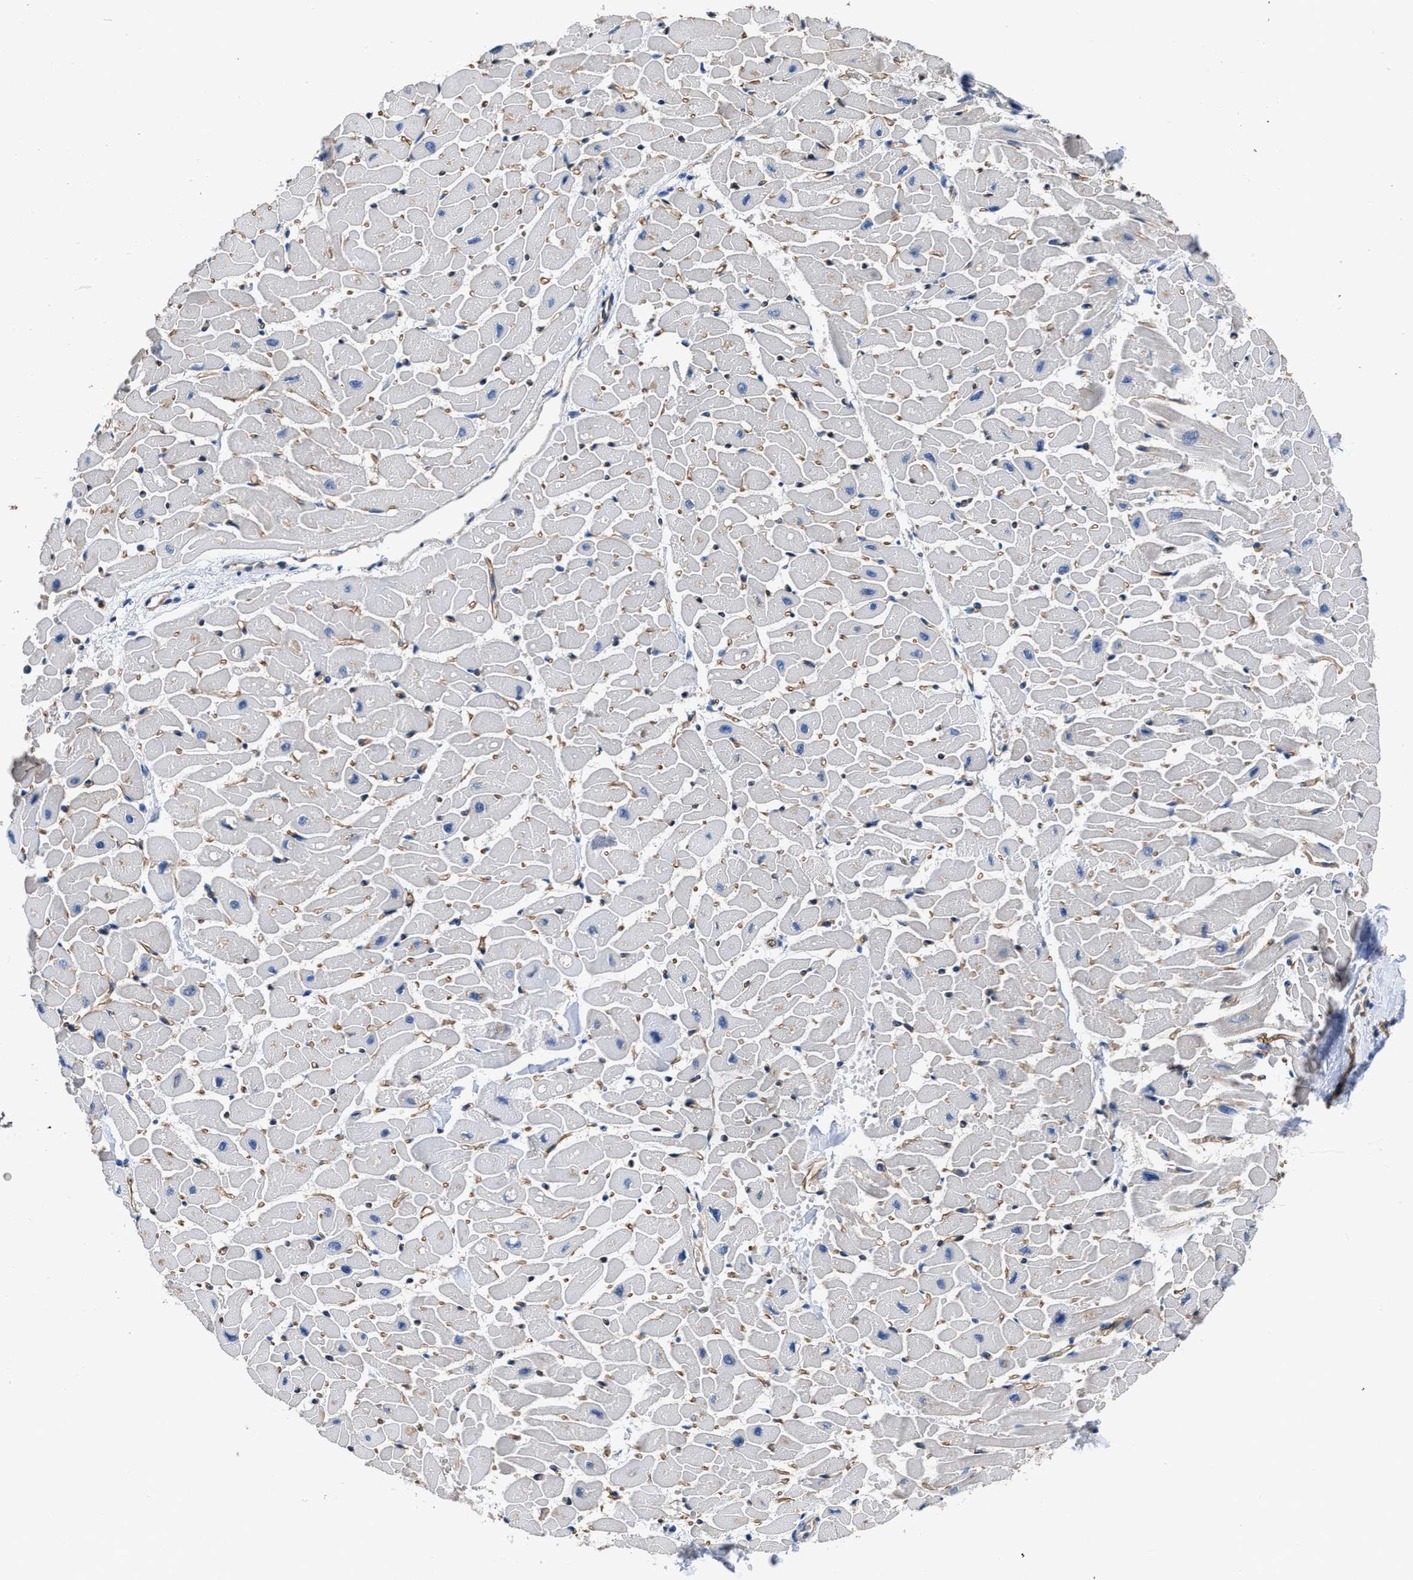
{"staining": {"intensity": "negative", "quantity": "none", "location": "none"}, "tissue": "heart muscle", "cell_type": "Cardiomyocytes", "image_type": "normal", "snomed": [{"axis": "morphology", "description": "Normal tissue, NOS"}, {"axis": "topography", "description": "Heart"}], "caption": "The IHC photomicrograph has no significant expression in cardiomyocytes of heart muscle.", "gene": "C22orf42", "patient": {"sex": "female", "age": 19}}